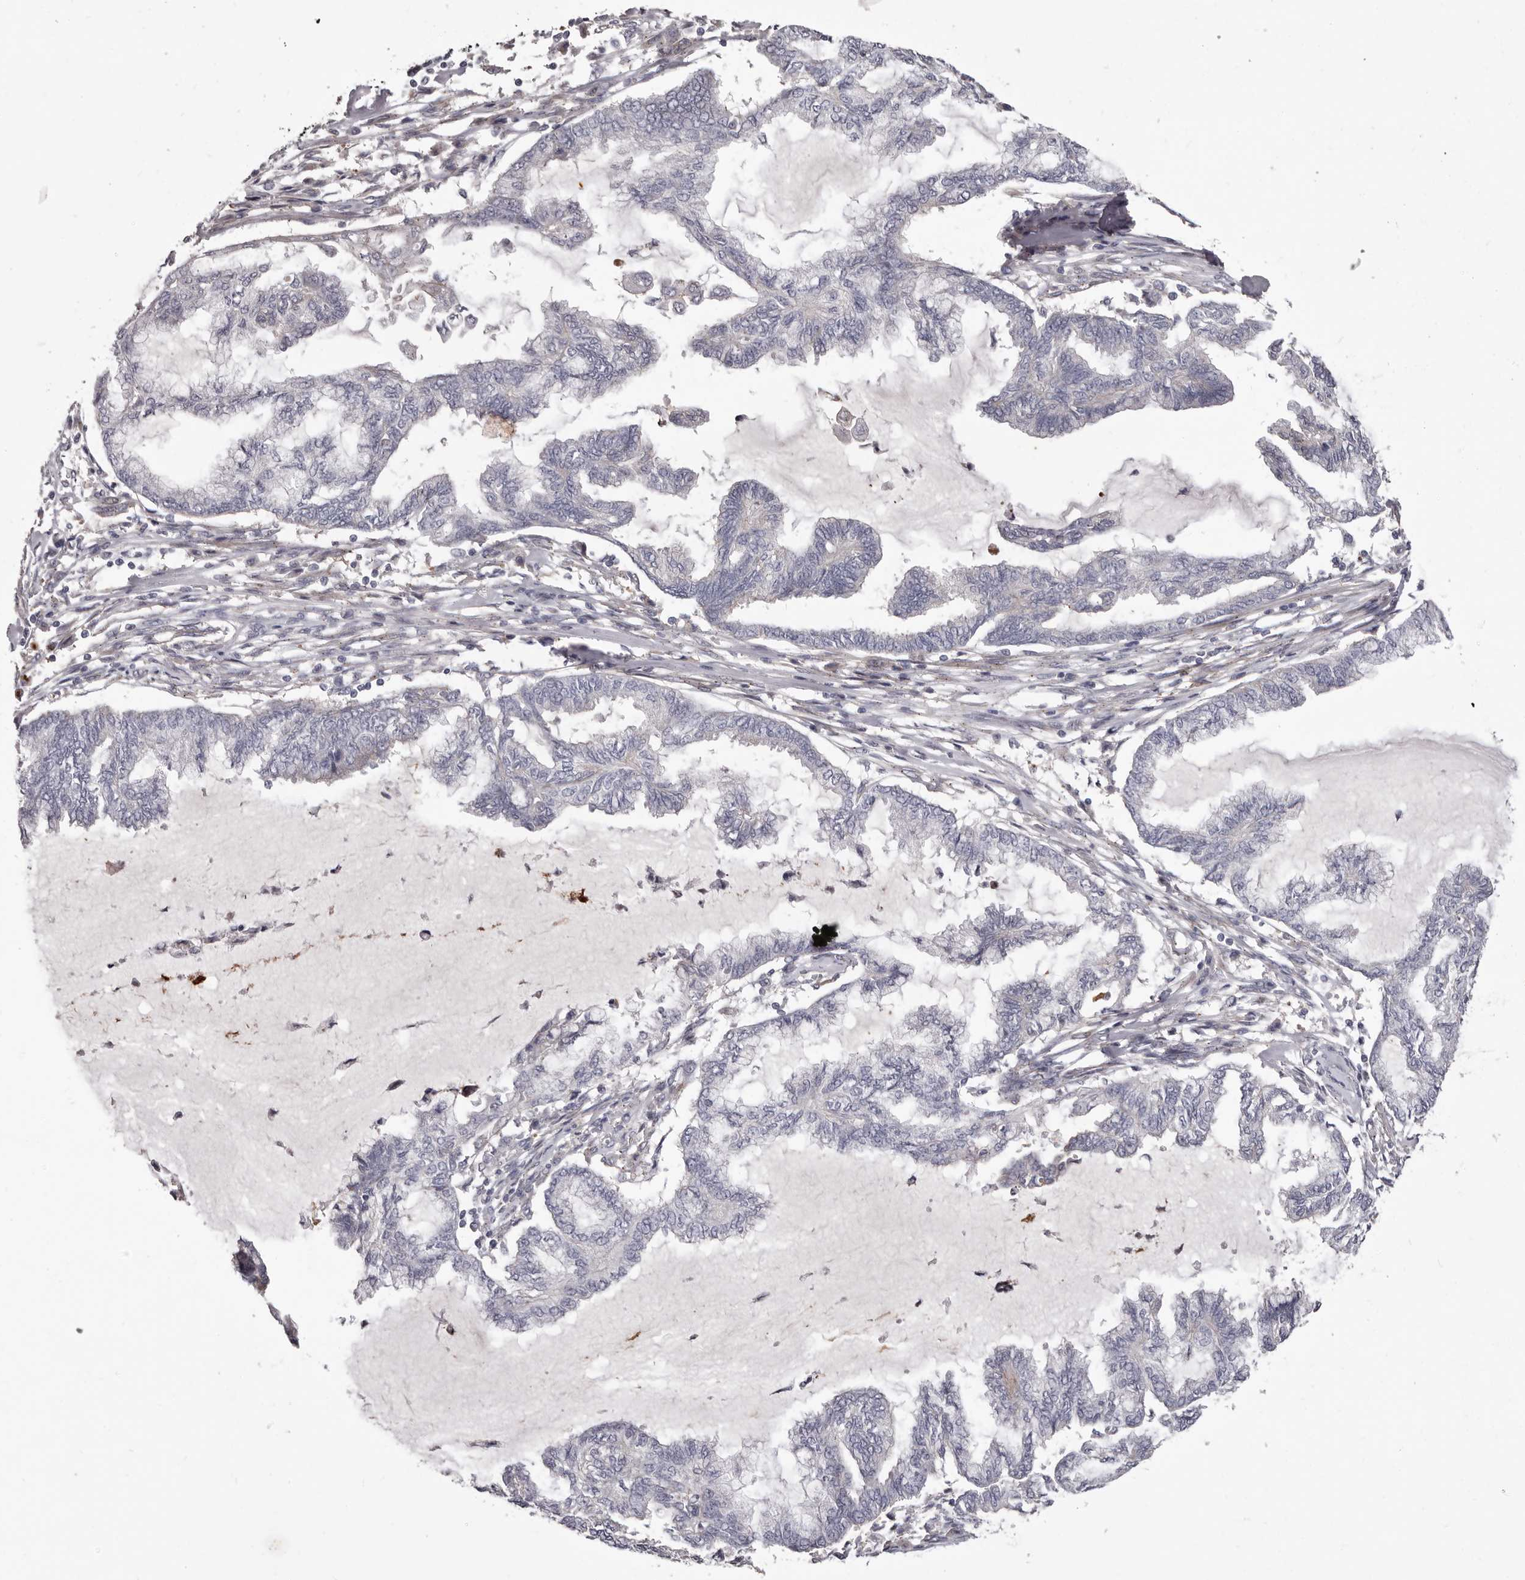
{"staining": {"intensity": "negative", "quantity": "none", "location": "none"}, "tissue": "endometrial cancer", "cell_type": "Tumor cells", "image_type": "cancer", "snomed": [{"axis": "morphology", "description": "Adenocarcinoma, NOS"}, {"axis": "topography", "description": "Endometrium"}], "caption": "Immunohistochemistry (IHC) of human endometrial cancer demonstrates no expression in tumor cells.", "gene": "PEG10", "patient": {"sex": "female", "age": 86}}